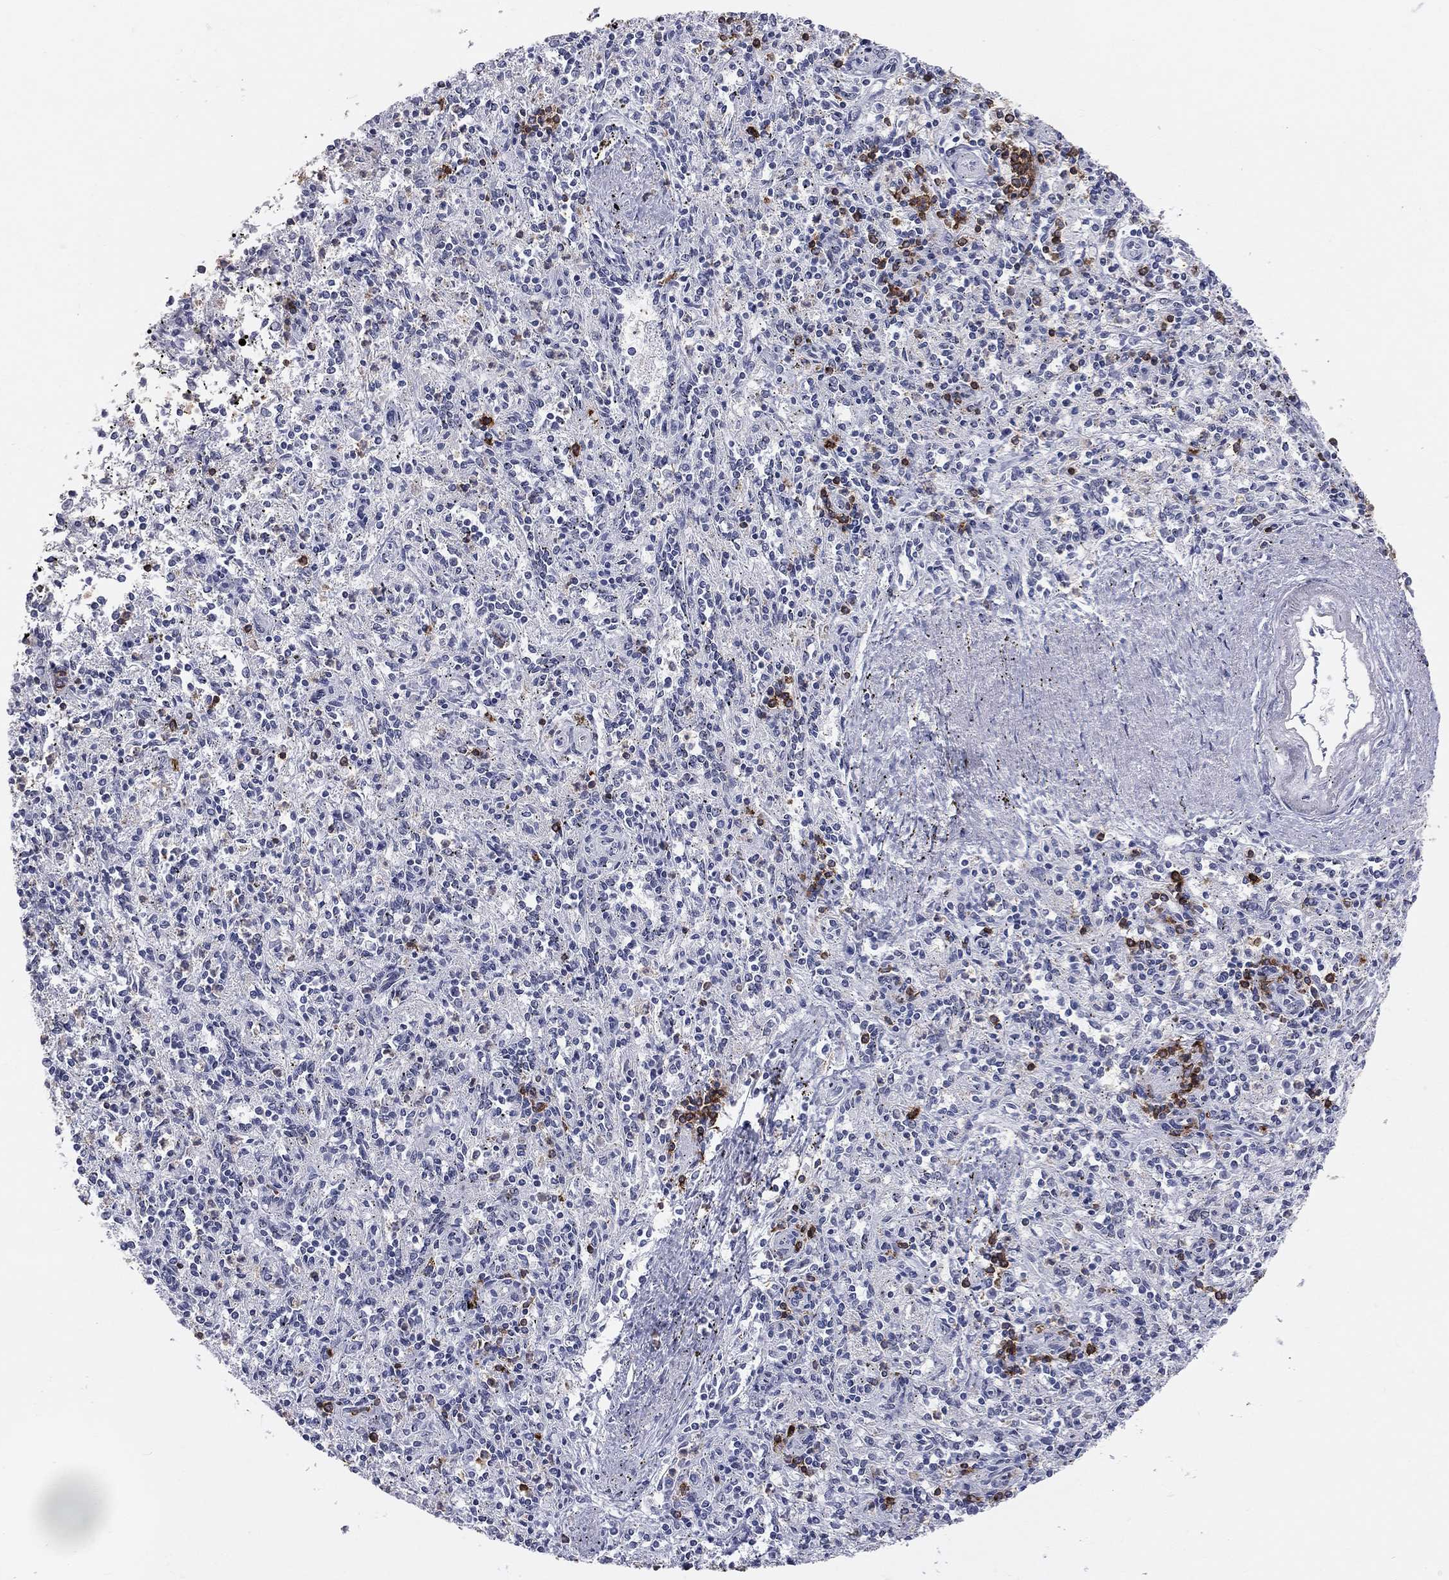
{"staining": {"intensity": "strong", "quantity": "<25%", "location": "cytoplasmic/membranous"}, "tissue": "spleen", "cell_type": "Cells in red pulp", "image_type": "normal", "snomed": [{"axis": "morphology", "description": "Normal tissue, NOS"}, {"axis": "topography", "description": "Spleen"}], "caption": "Protein analysis of normal spleen shows strong cytoplasmic/membranous staining in about <25% of cells in red pulp. The protein of interest is stained brown, and the nuclei are stained in blue (DAB IHC with brightfield microscopy, high magnification).", "gene": "CD22", "patient": {"sex": "male", "age": 69}}